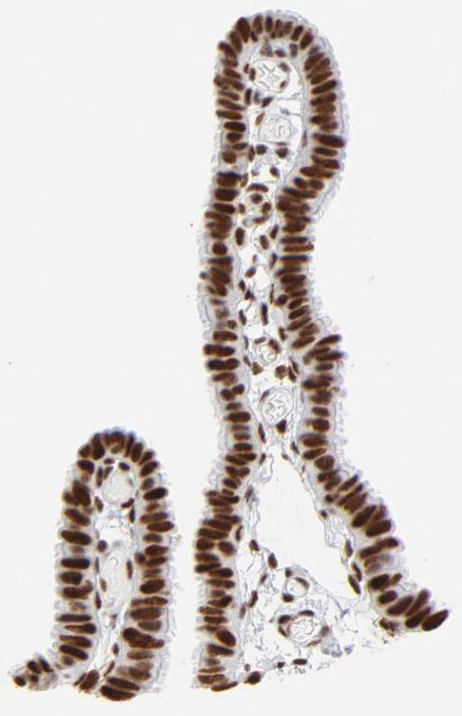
{"staining": {"intensity": "strong", "quantity": ">75%", "location": "nuclear"}, "tissue": "fallopian tube", "cell_type": "Glandular cells", "image_type": "normal", "snomed": [{"axis": "morphology", "description": "Normal tissue, NOS"}, {"axis": "topography", "description": "Fallopian tube"}], "caption": "Brown immunohistochemical staining in benign fallopian tube displays strong nuclear expression in approximately >75% of glandular cells. (DAB (3,3'-diaminobenzidine) IHC with brightfield microscopy, high magnification).", "gene": "XRCC5", "patient": {"sex": "female", "age": 29}}